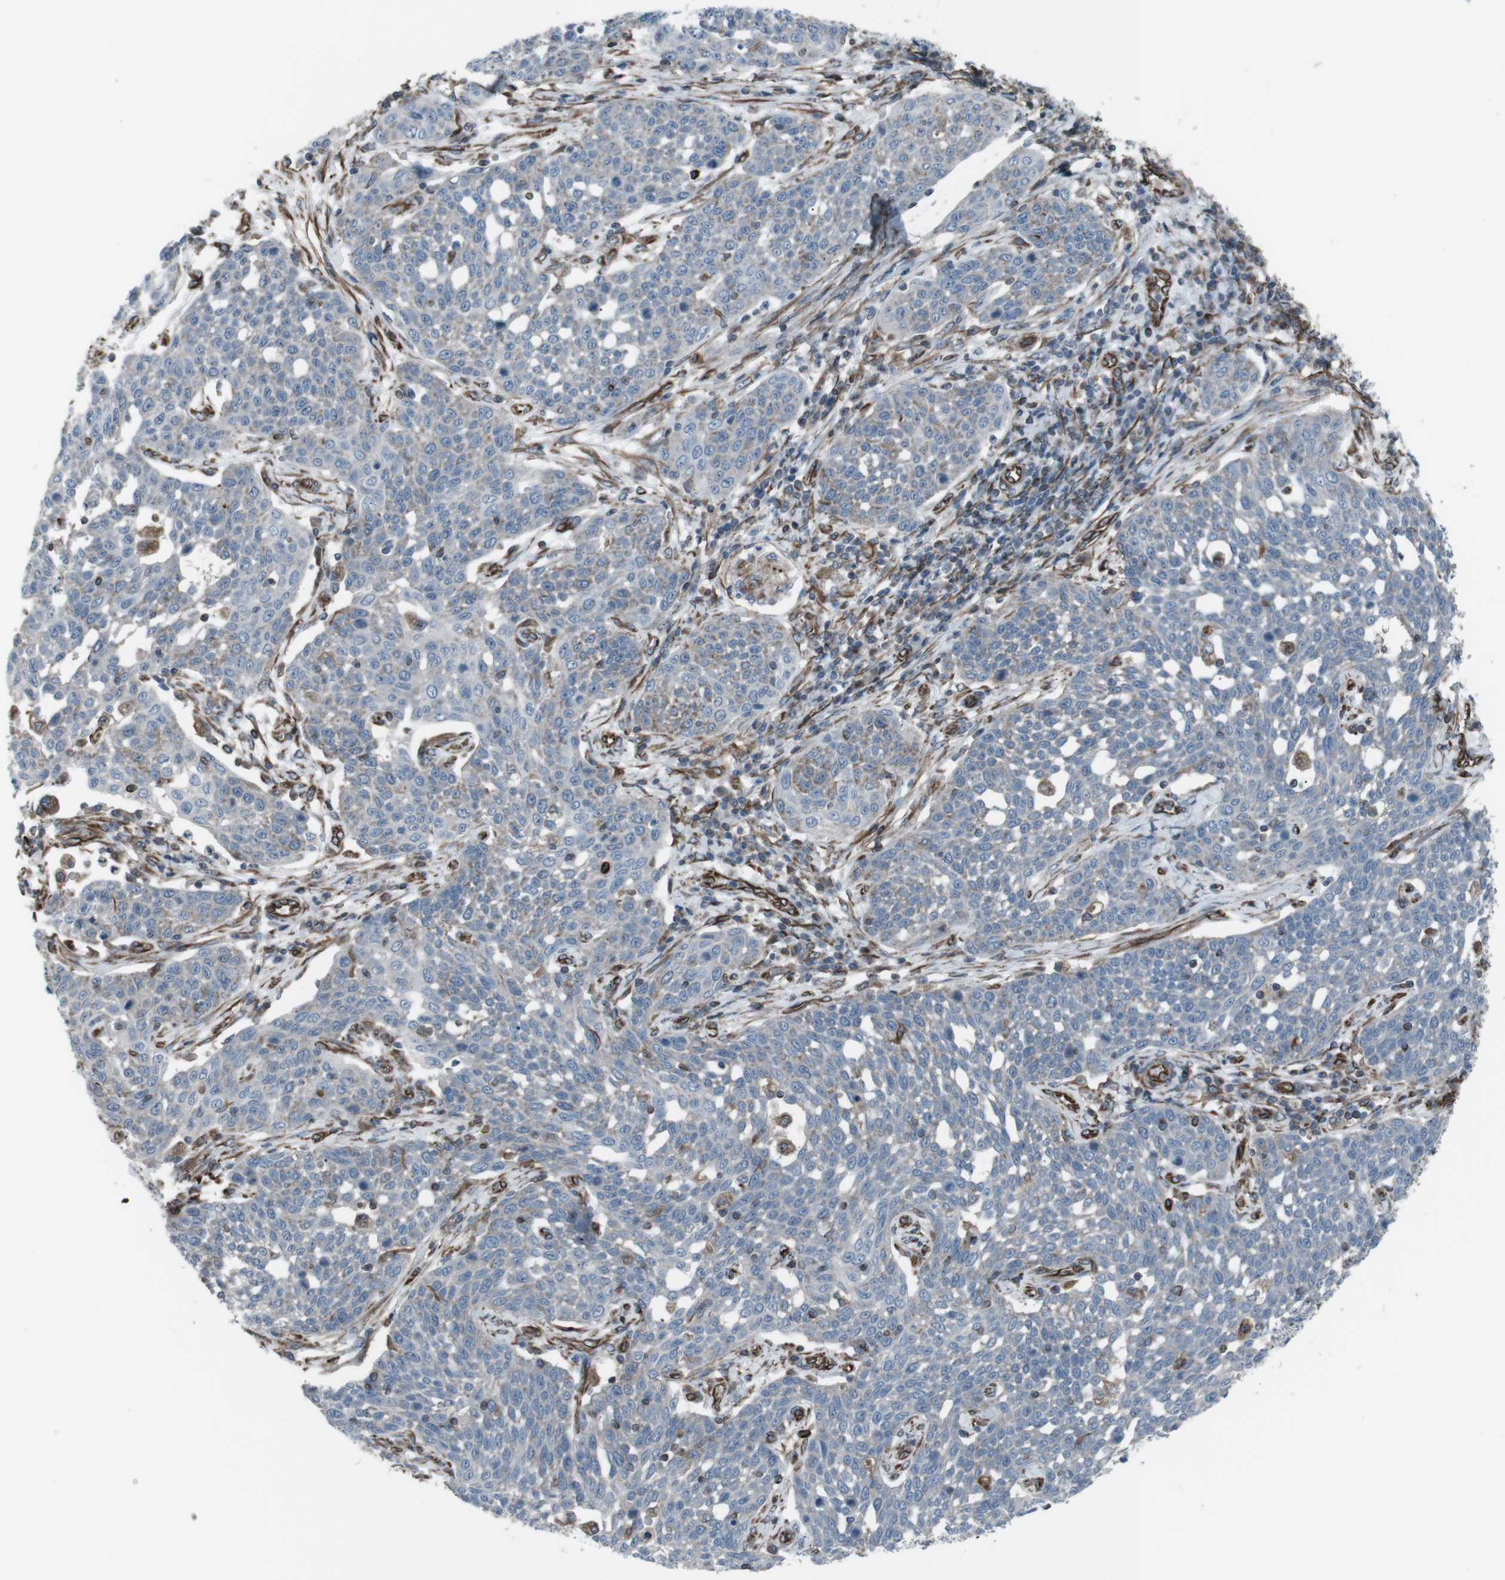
{"staining": {"intensity": "negative", "quantity": "none", "location": "none"}, "tissue": "cervical cancer", "cell_type": "Tumor cells", "image_type": "cancer", "snomed": [{"axis": "morphology", "description": "Squamous cell carcinoma, NOS"}, {"axis": "topography", "description": "Cervix"}], "caption": "Tumor cells show no significant protein expression in cervical cancer (squamous cell carcinoma). (DAB (3,3'-diaminobenzidine) IHC, high magnification).", "gene": "TMEM141", "patient": {"sex": "female", "age": 34}}